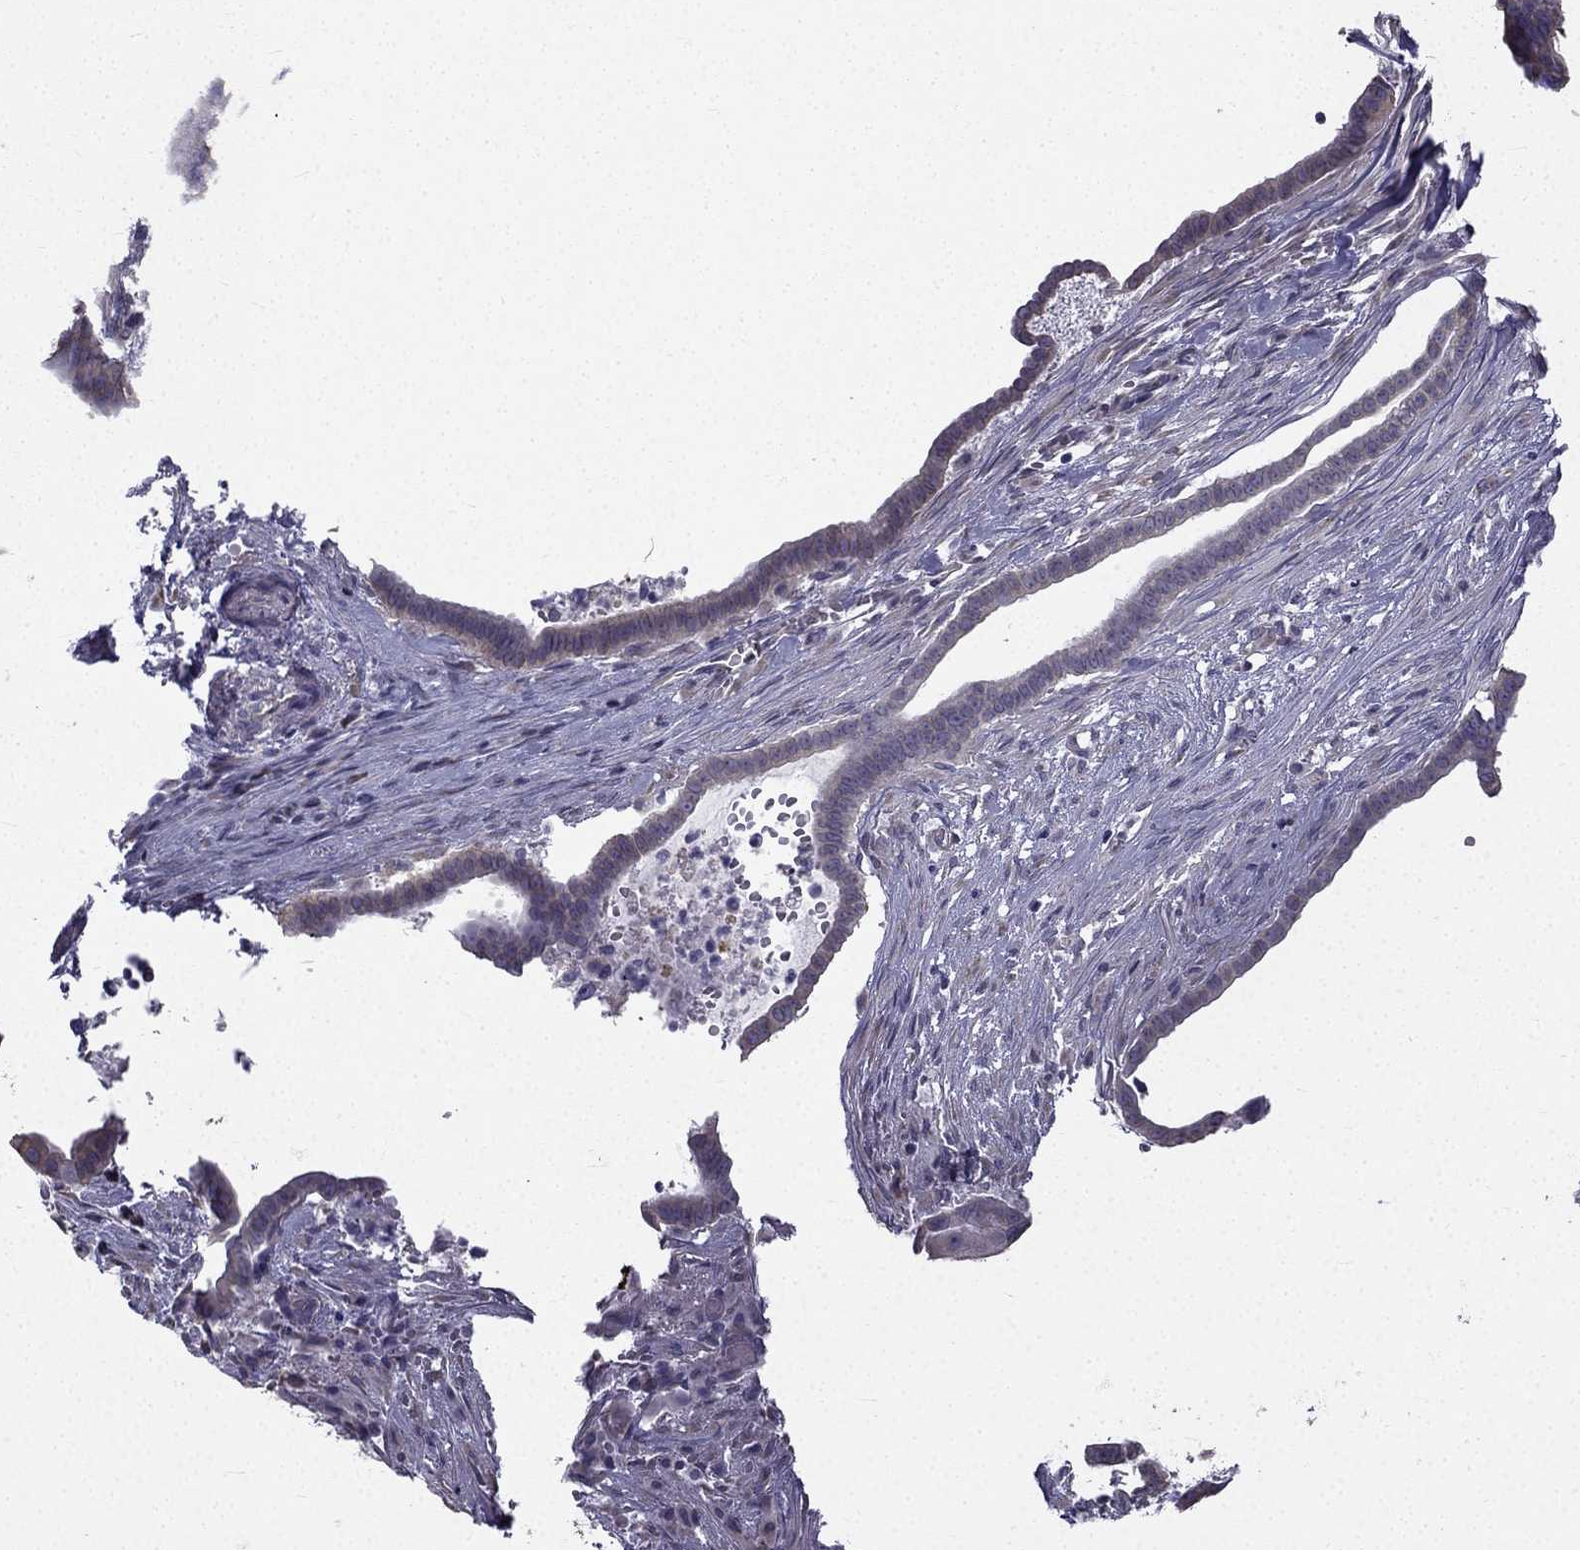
{"staining": {"intensity": "weak", "quantity": "<25%", "location": "cytoplasmic/membranous"}, "tissue": "pancreatic cancer", "cell_type": "Tumor cells", "image_type": "cancer", "snomed": [{"axis": "morphology", "description": "Adenocarcinoma, NOS"}, {"axis": "topography", "description": "Pancreas"}], "caption": "This is an IHC micrograph of pancreatic cancer. There is no expression in tumor cells.", "gene": "CCDC40", "patient": {"sex": "male", "age": 61}}